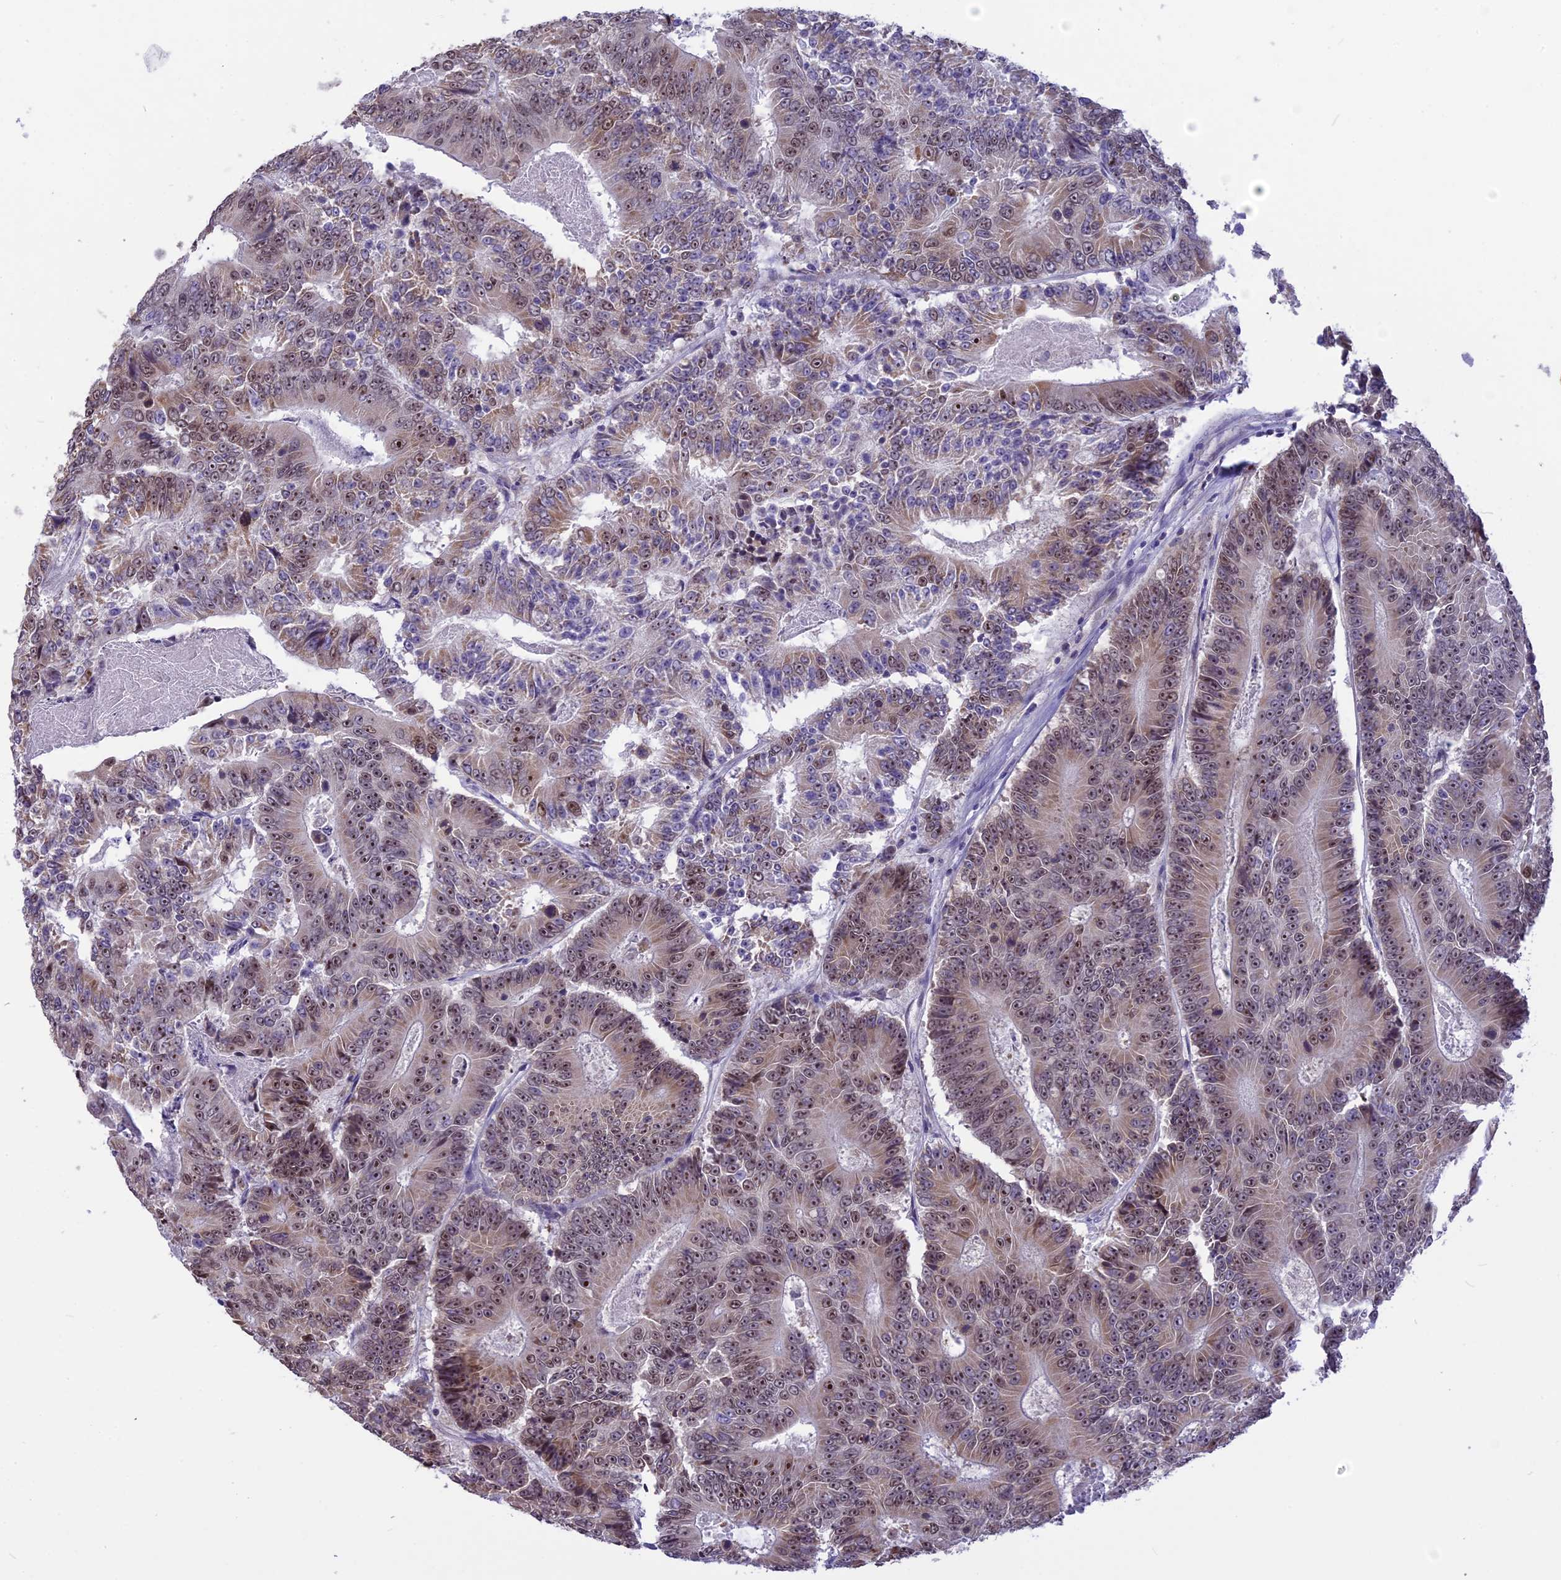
{"staining": {"intensity": "moderate", "quantity": ">75%", "location": "nuclear"}, "tissue": "colorectal cancer", "cell_type": "Tumor cells", "image_type": "cancer", "snomed": [{"axis": "morphology", "description": "Adenocarcinoma, NOS"}, {"axis": "topography", "description": "Colon"}], "caption": "Colorectal cancer (adenocarcinoma) stained with a brown dye shows moderate nuclear positive expression in about >75% of tumor cells.", "gene": "CMSS1", "patient": {"sex": "male", "age": 83}}